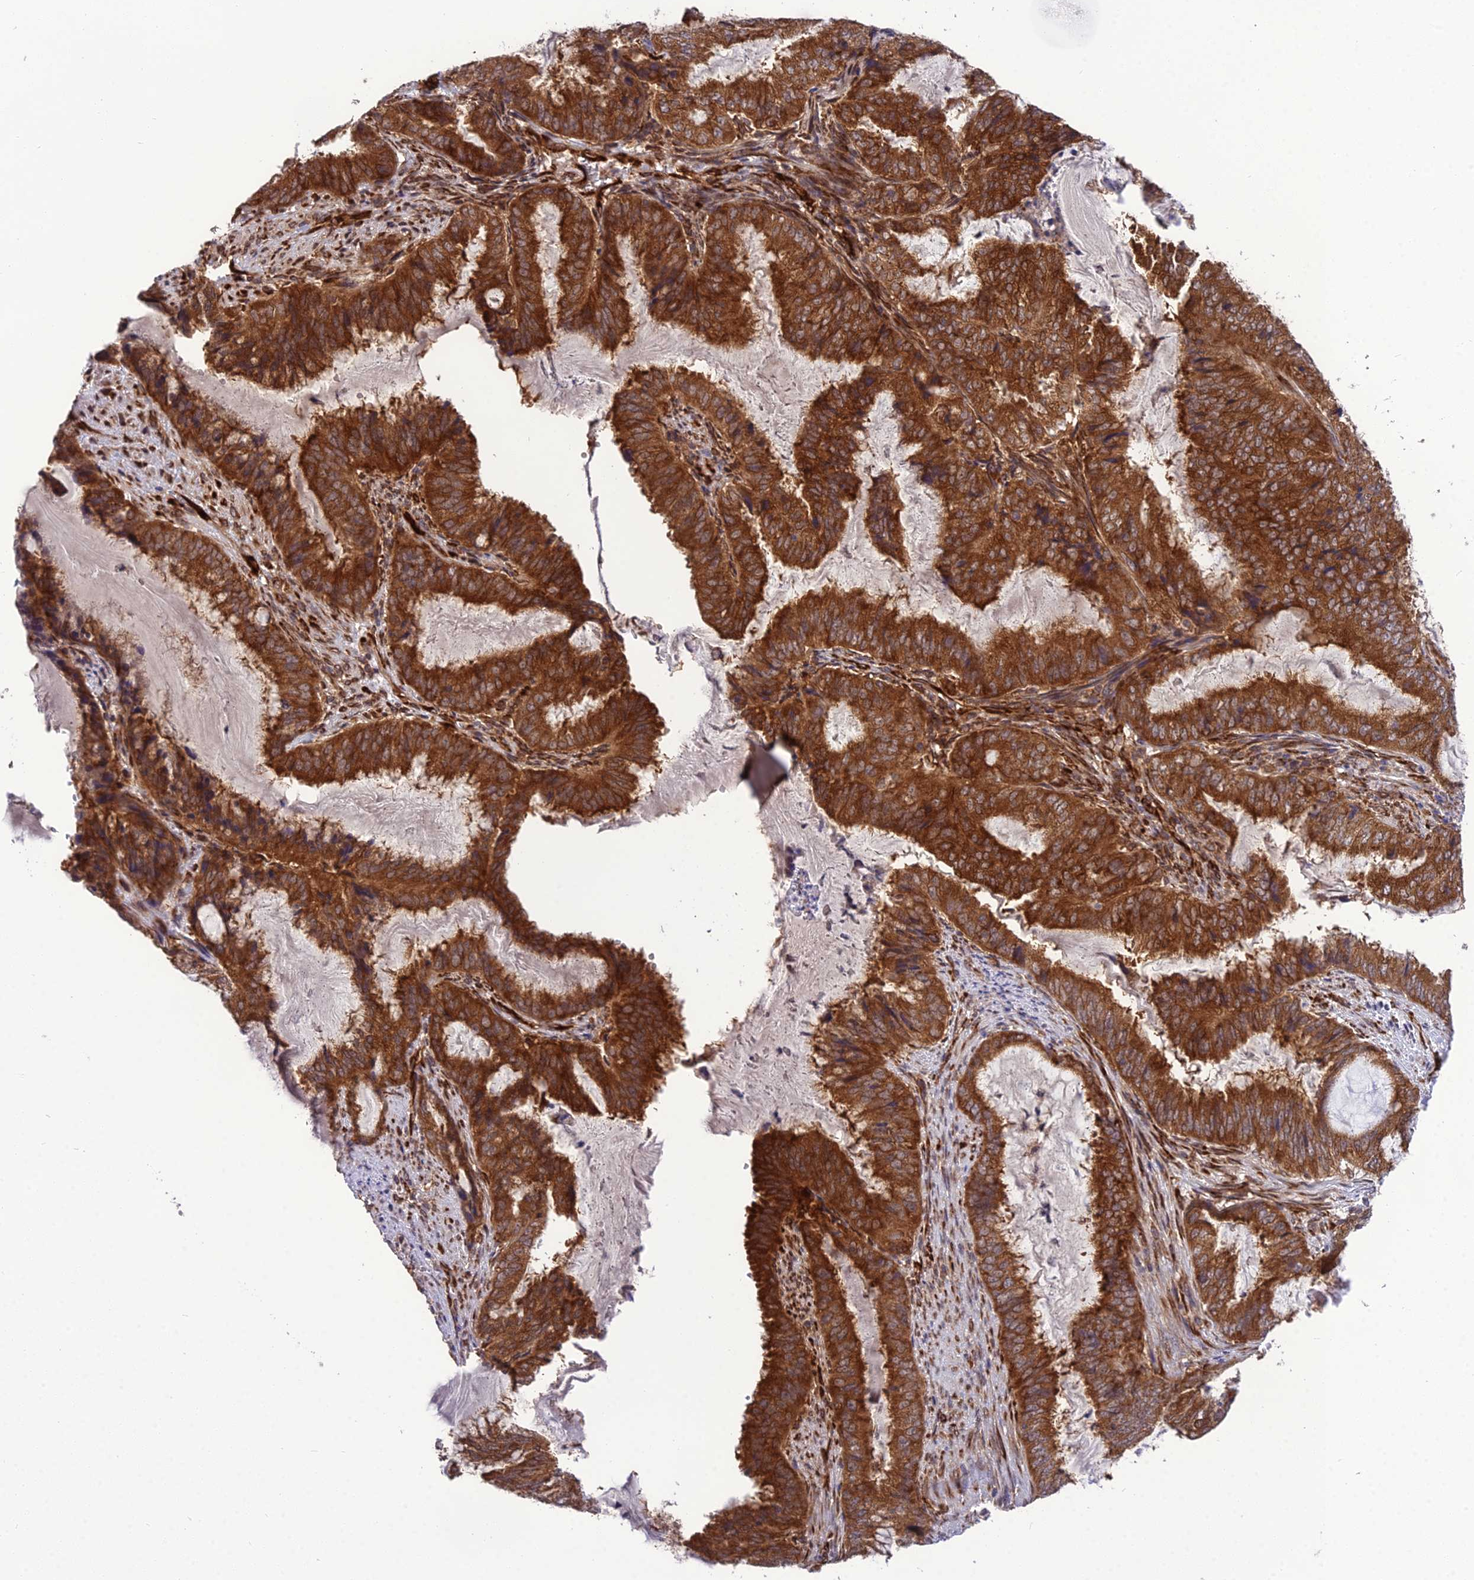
{"staining": {"intensity": "strong", "quantity": ">75%", "location": "cytoplasmic/membranous"}, "tissue": "endometrial cancer", "cell_type": "Tumor cells", "image_type": "cancer", "snomed": [{"axis": "morphology", "description": "Adenocarcinoma, NOS"}, {"axis": "topography", "description": "Endometrium"}], "caption": "An image of human adenocarcinoma (endometrial) stained for a protein displays strong cytoplasmic/membranous brown staining in tumor cells. (DAB (3,3'-diaminobenzidine) IHC with brightfield microscopy, high magnification).", "gene": "DHCR7", "patient": {"sex": "female", "age": 51}}